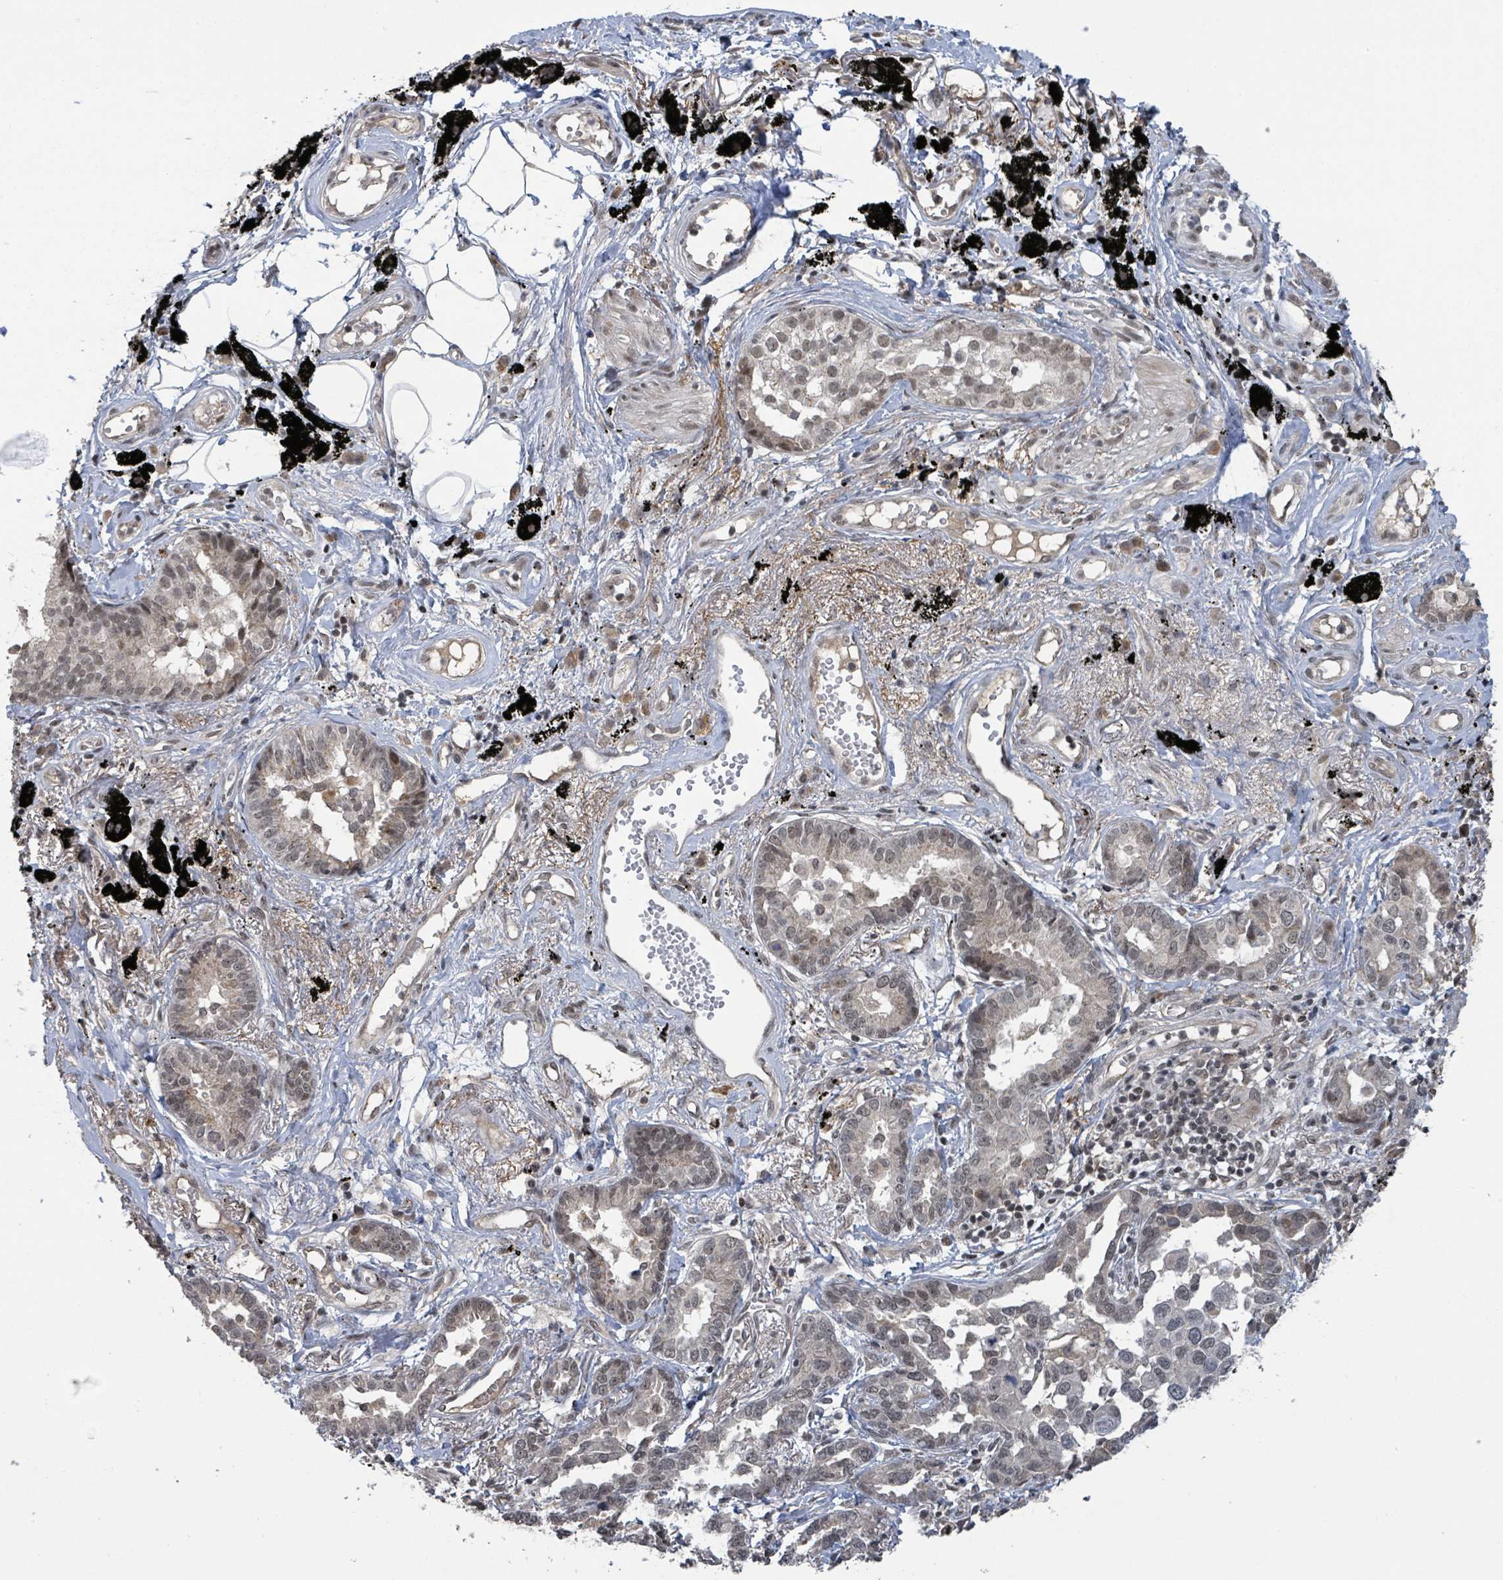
{"staining": {"intensity": "weak", "quantity": ">75%", "location": "cytoplasmic/membranous,nuclear"}, "tissue": "lung cancer", "cell_type": "Tumor cells", "image_type": "cancer", "snomed": [{"axis": "morphology", "description": "Adenocarcinoma, NOS"}, {"axis": "topography", "description": "Lung"}], "caption": "Immunohistochemical staining of human adenocarcinoma (lung) exhibits weak cytoplasmic/membranous and nuclear protein positivity in about >75% of tumor cells.", "gene": "ZBTB14", "patient": {"sex": "male", "age": 67}}